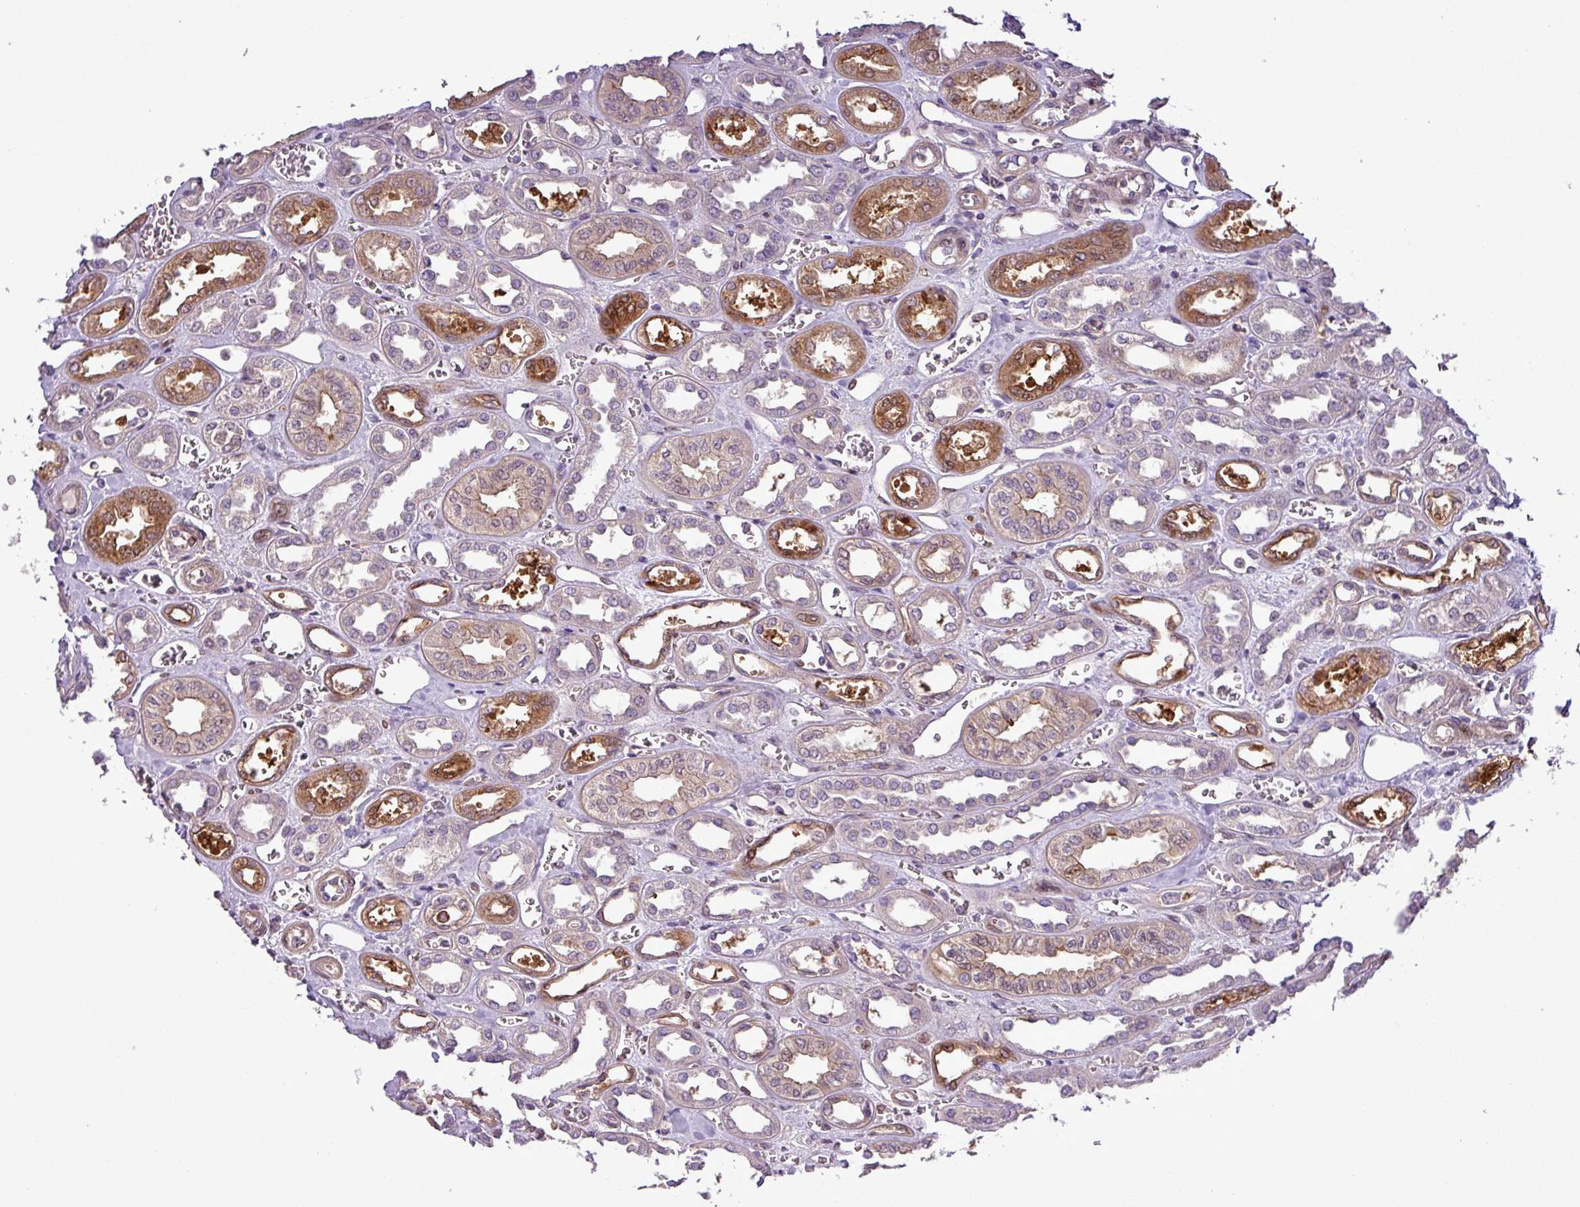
{"staining": {"intensity": "moderate", "quantity": "25%-75%", "location": "cytoplasmic/membranous,nuclear"}, "tissue": "kidney", "cell_type": "Cells in glomeruli", "image_type": "normal", "snomed": [{"axis": "morphology", "description": "Normal tissue, NOS"}, {"axis": "morphology", "description": "Adenocarcinoma, NOS"}, {"axis": "topography", "description": "Kidney"}], "caption": "A high-resolution histopathology image shows immunohistochemistry staining of benign kidney, which demonstrates moderate cytoplasmic/membranous,nuclear positivity in about 25%-75% of cells in glomeruli.", "gene": "CARHSP1", "patient": {"sex": "female", "age": 68}}